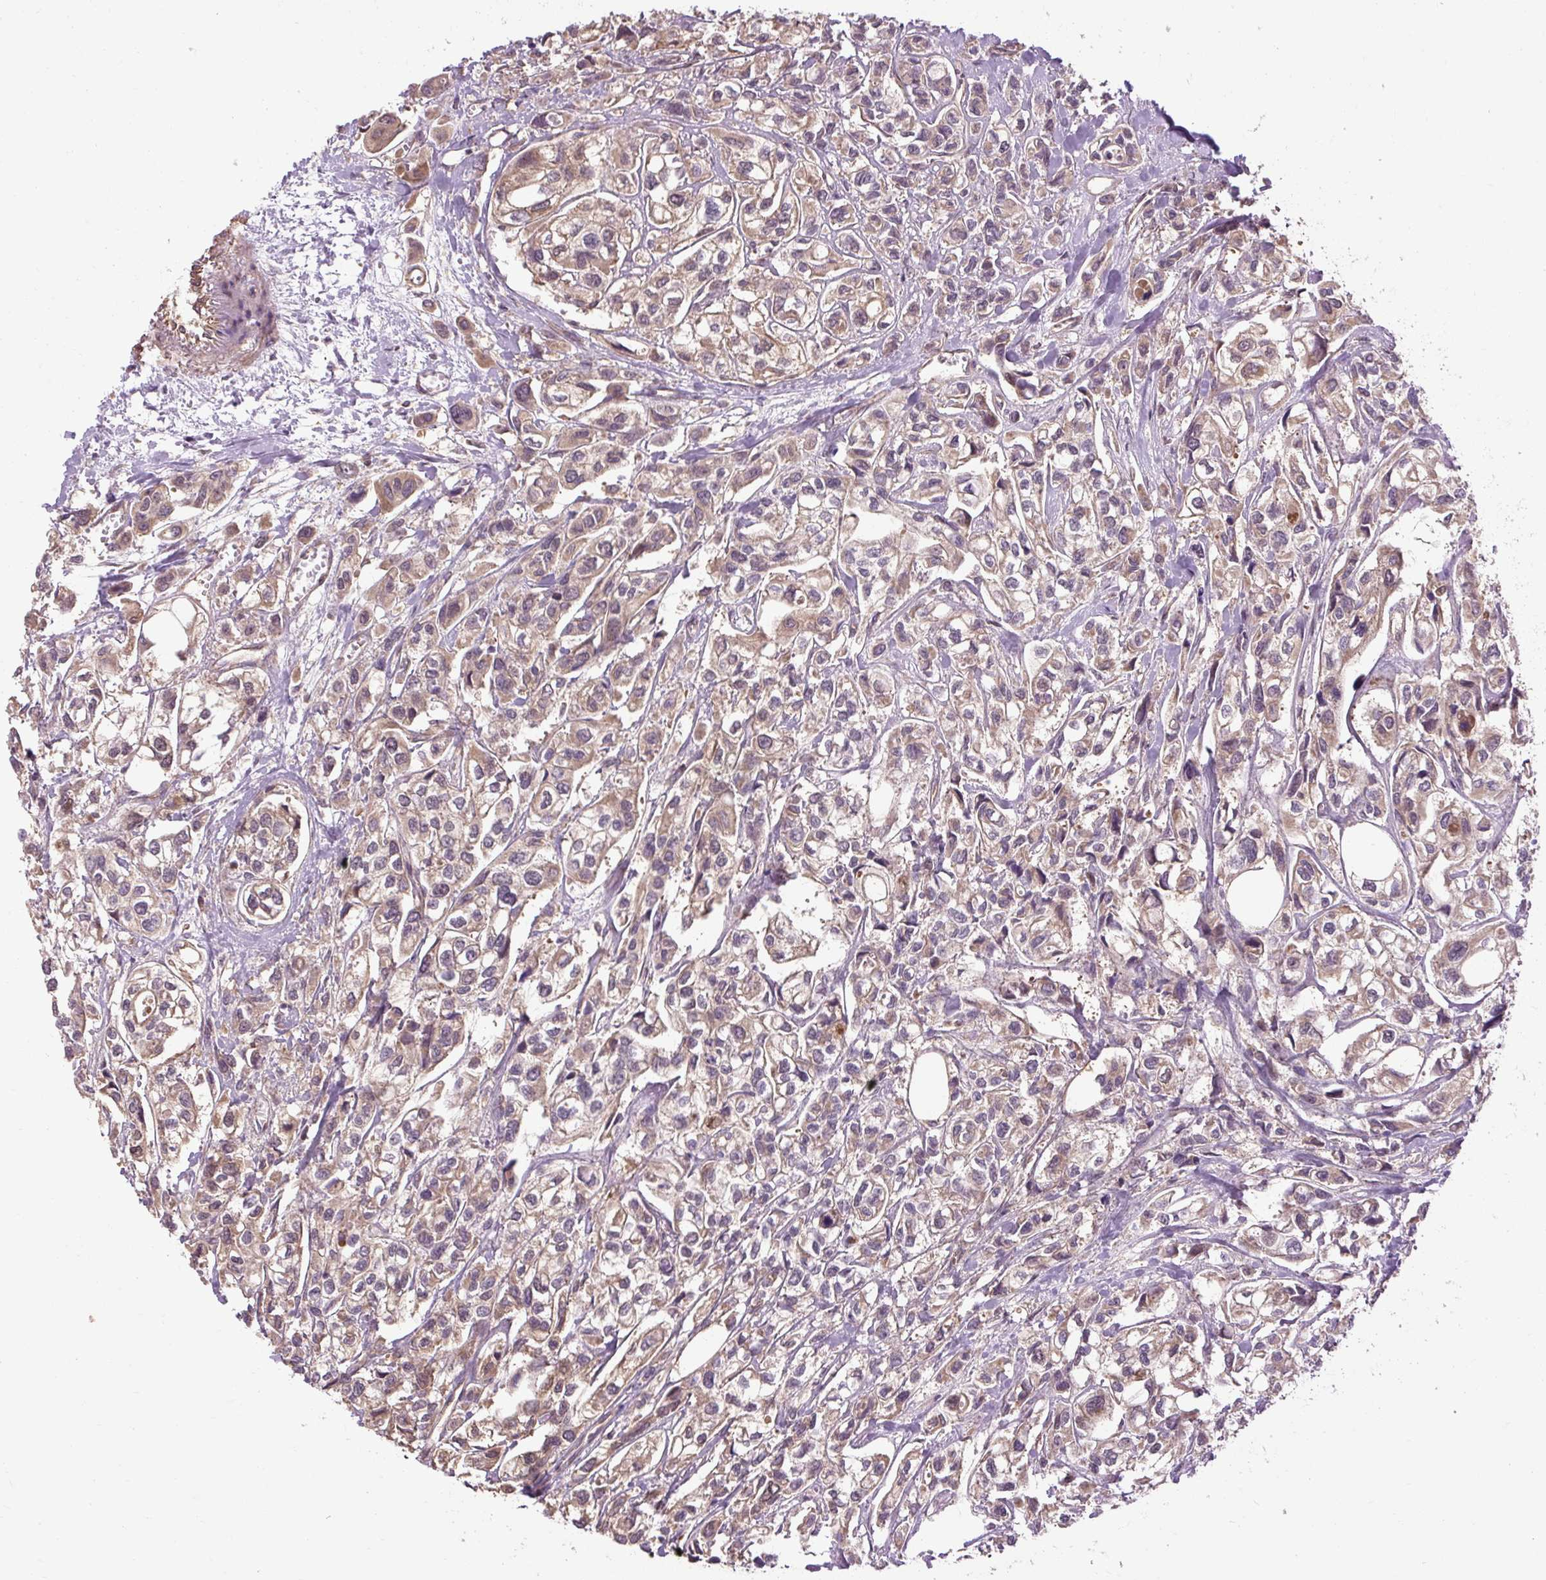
{"staining": {"intensity": "moderate", "quantity": "25%-75%", "location": "cytoplasmic/membranous"}, "tissue": "urothelial cancer", "cell_type": "Tumor cells", "image_type": "cancer", "snomed": [{"axis": "morphology", "description": "Urothelial carcinoma, High grade"}, {"axis": "topography", "description": "Urinary bladder"}], "caption": "High-grade urothelial carcinoma was stained to show a protein in brown. There is medium levels of moderate cytoplasmic/membranous positivity in about 25%-75% of tumor cells.", "gene": "FLRT1", "patient": {"sex": "male", "age": 67}}